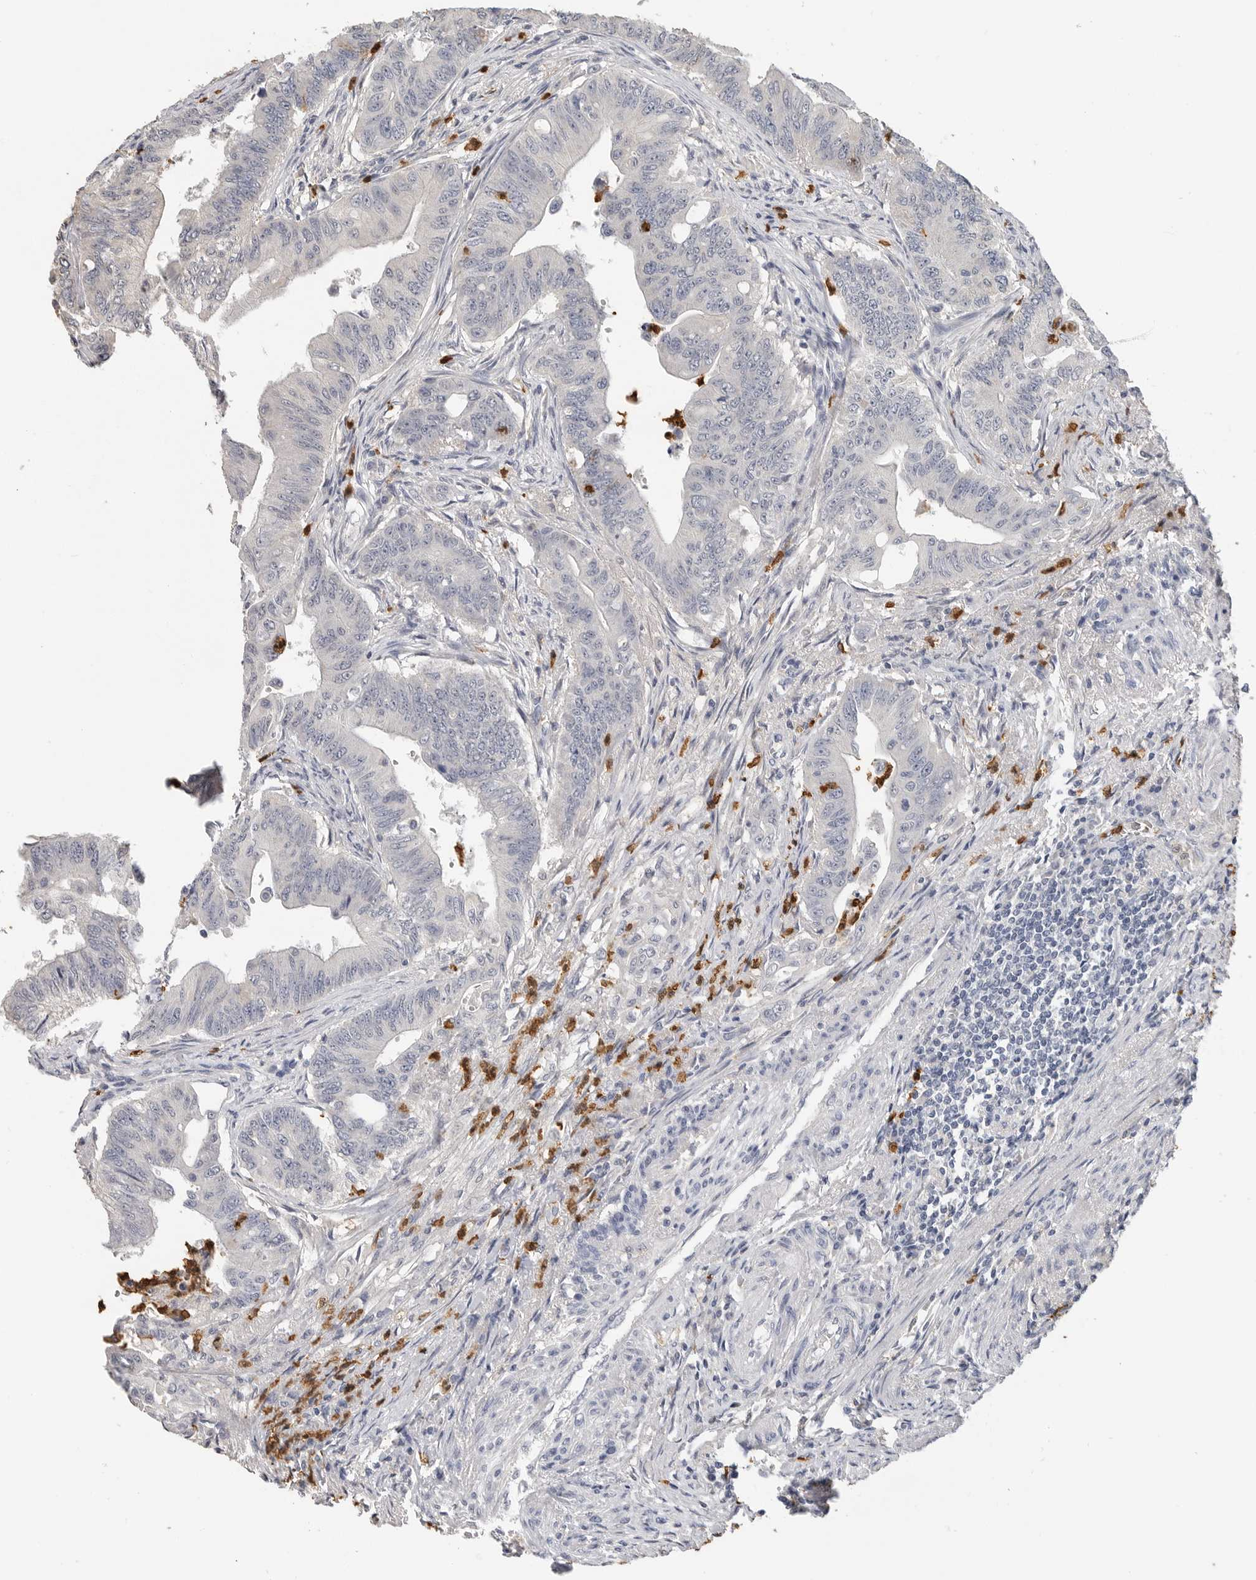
{"staining": {"intensity": "negative", "quantity": "none", "location": "none"}, "tissue": "colorectal cancer", "cell_type": "Tumor cells", "image_type": "cancer", "snomed": [{"axis": "morphology", "description": "Adenoma, NOS"}, {"axis": "morphology", "description": "Adenocarcinoma, NOS"}, {"axis": "topography", "description": "Colon"}], "caption": "Immunohistochemical staining of colorectal adenoma demonstrates no significant expression in tumor cells.", "gene": "LTBR", "patient": {"sex": "male", "age": 79}}